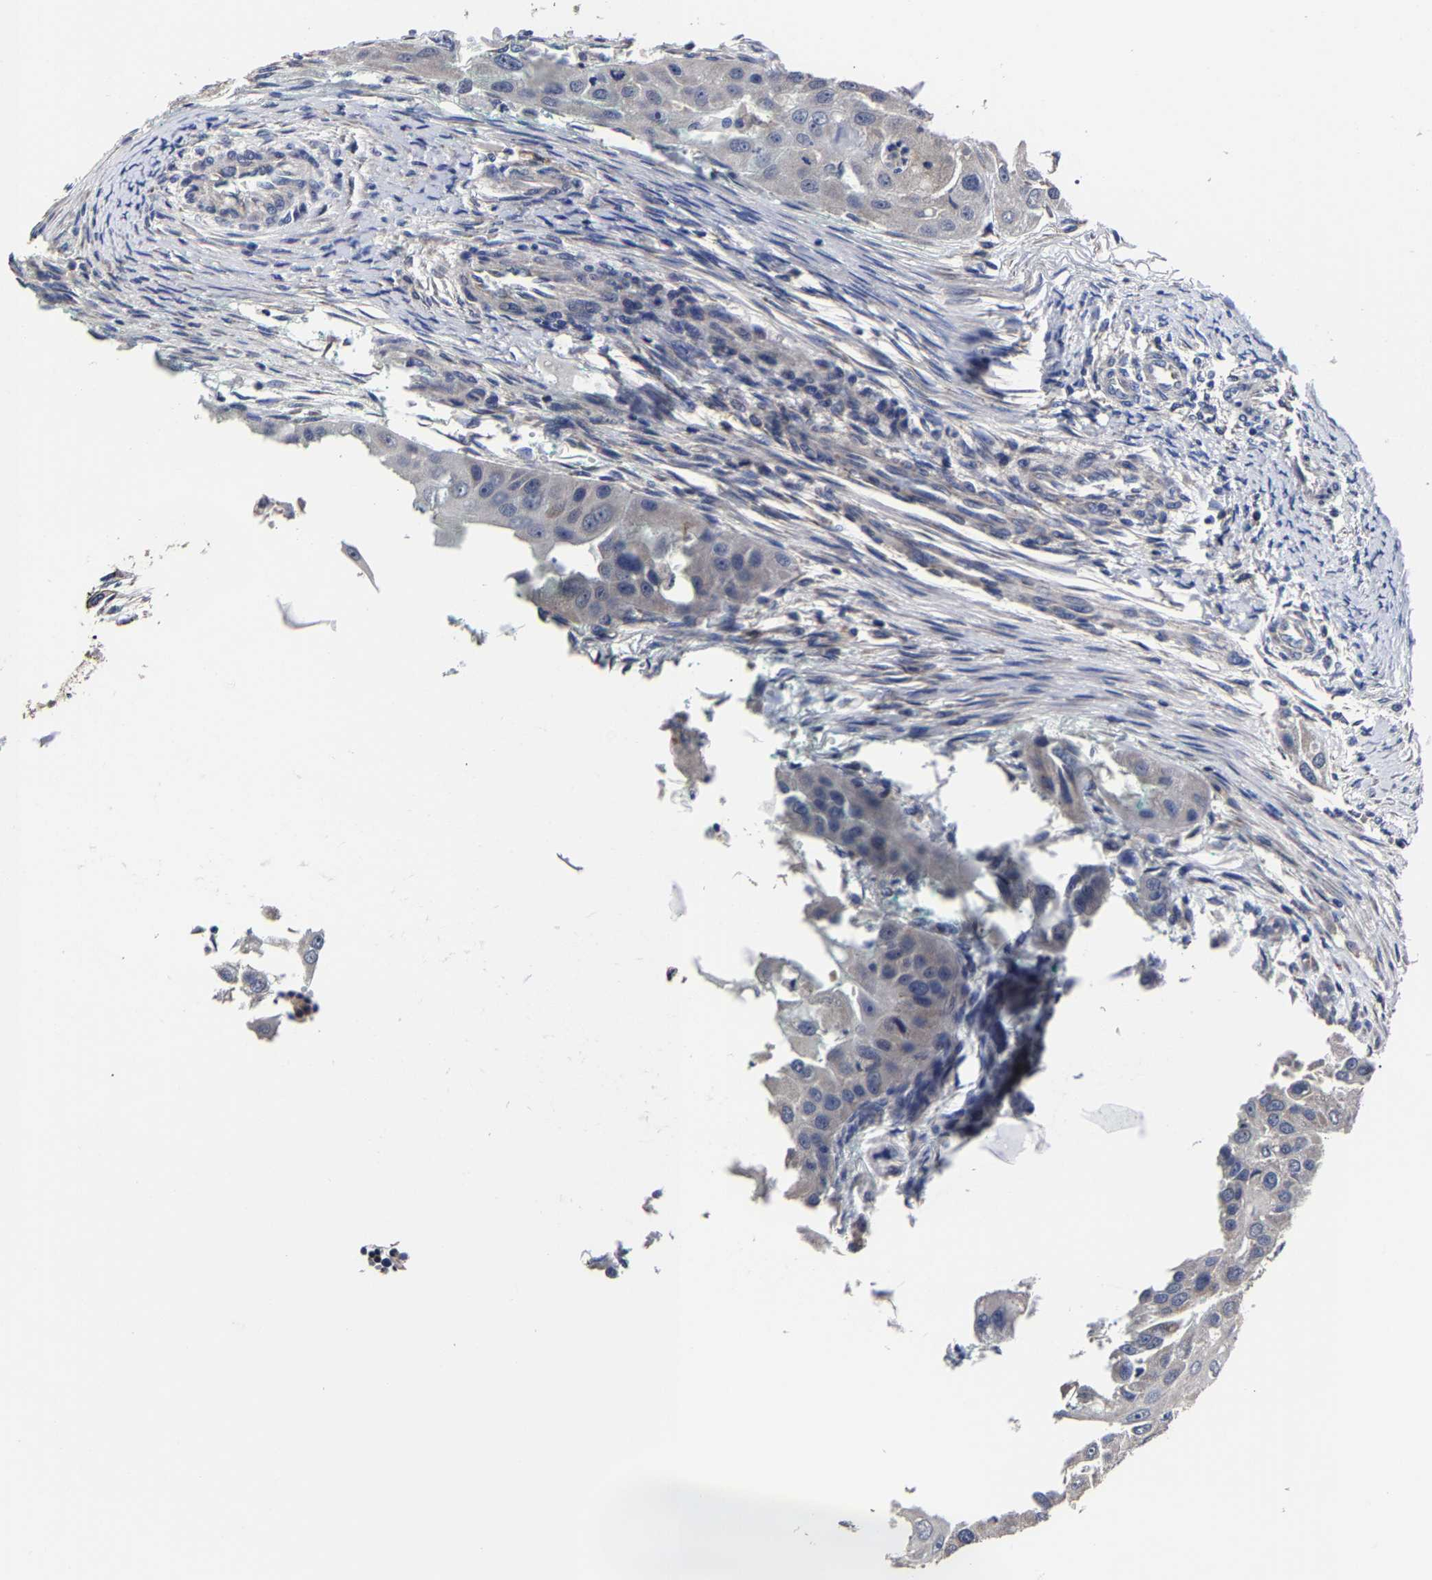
{"staining": {"intensity": "negative", "quantity": "none", "location": "none"}, "tissue": "head and neck cancer", "cell_type": "Tumor cells", "image_type": "cancer", "snomed": [{"axis": "morphology", "description": "Normal tissue, NOS"}, {"axis": "morphology", "description": "Squamous cell carcinoma, NOS"}, {"axis": "topography", "description": "Skeletal muscle"}, {"axis": "topography", "description": "Head-Neck"}], "caption": "Immunohistochemistry (IHC) of human head and neck squamous cell carcinoma shows no staining in tumor cells.", "gene": "AASS", "patient": {"sex": "male", "age": 51}}